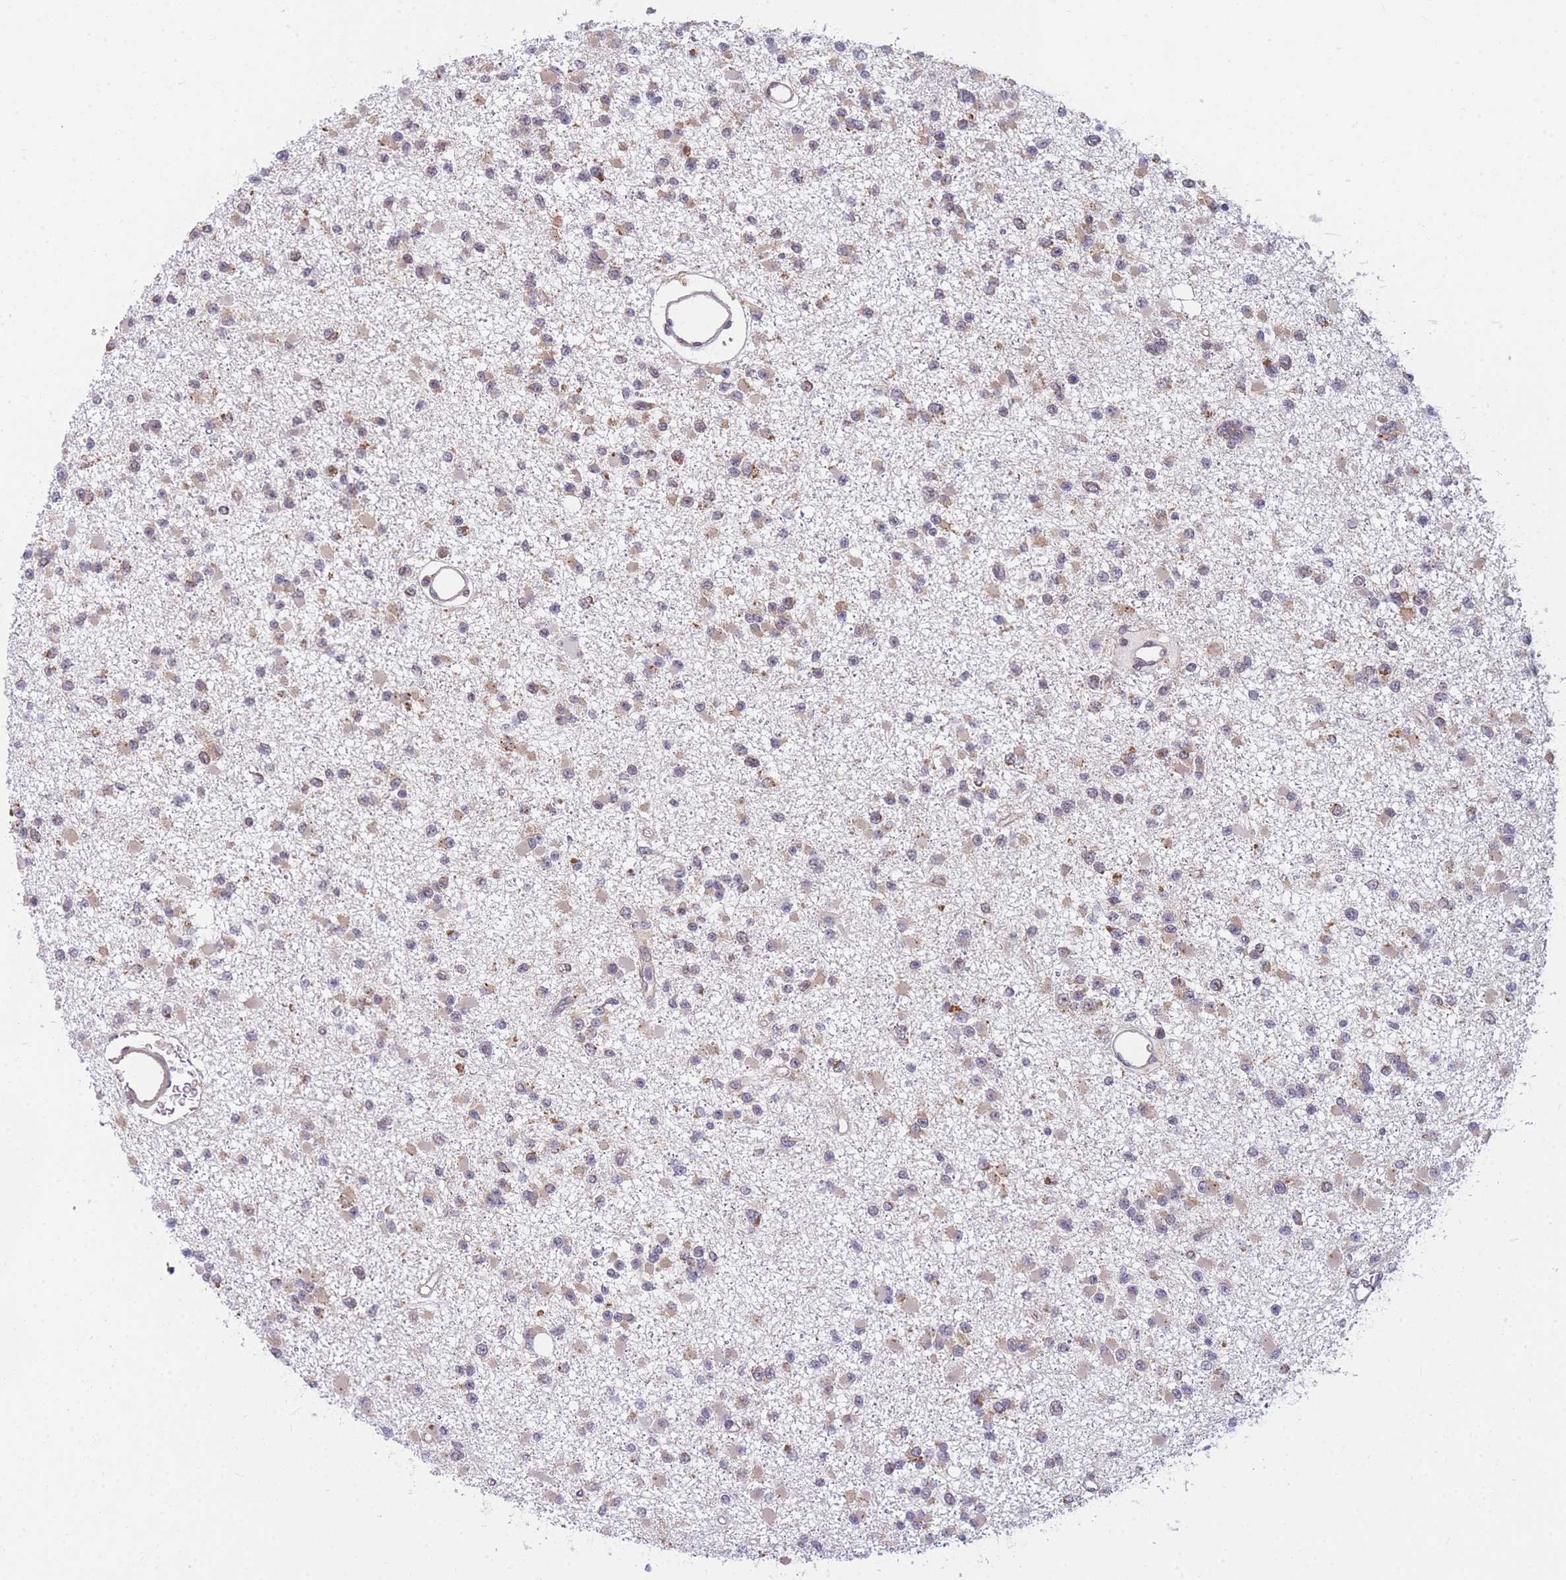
{"staining": {"intensity": "weak", "quantity": "25%-75%", "location": "cytoplasmic/membranous"}, "tissue": "glioma", "cell_type": "Tumor cells", "image_type": "cancer", "snomed": [{"axis": "morphology", "description": "Glioma, malignant, Low grade"}, {"axis": "topography", "description": "Brain"}], "caption": "This is a histology image of immunohistochemistry staining of malignant glioma (low-grade), which shows weak staining in the cytoplasmic/membranous of tumor cells.", "gene": "MRPL23", "patient": {"sex": "female", "age": 22}}